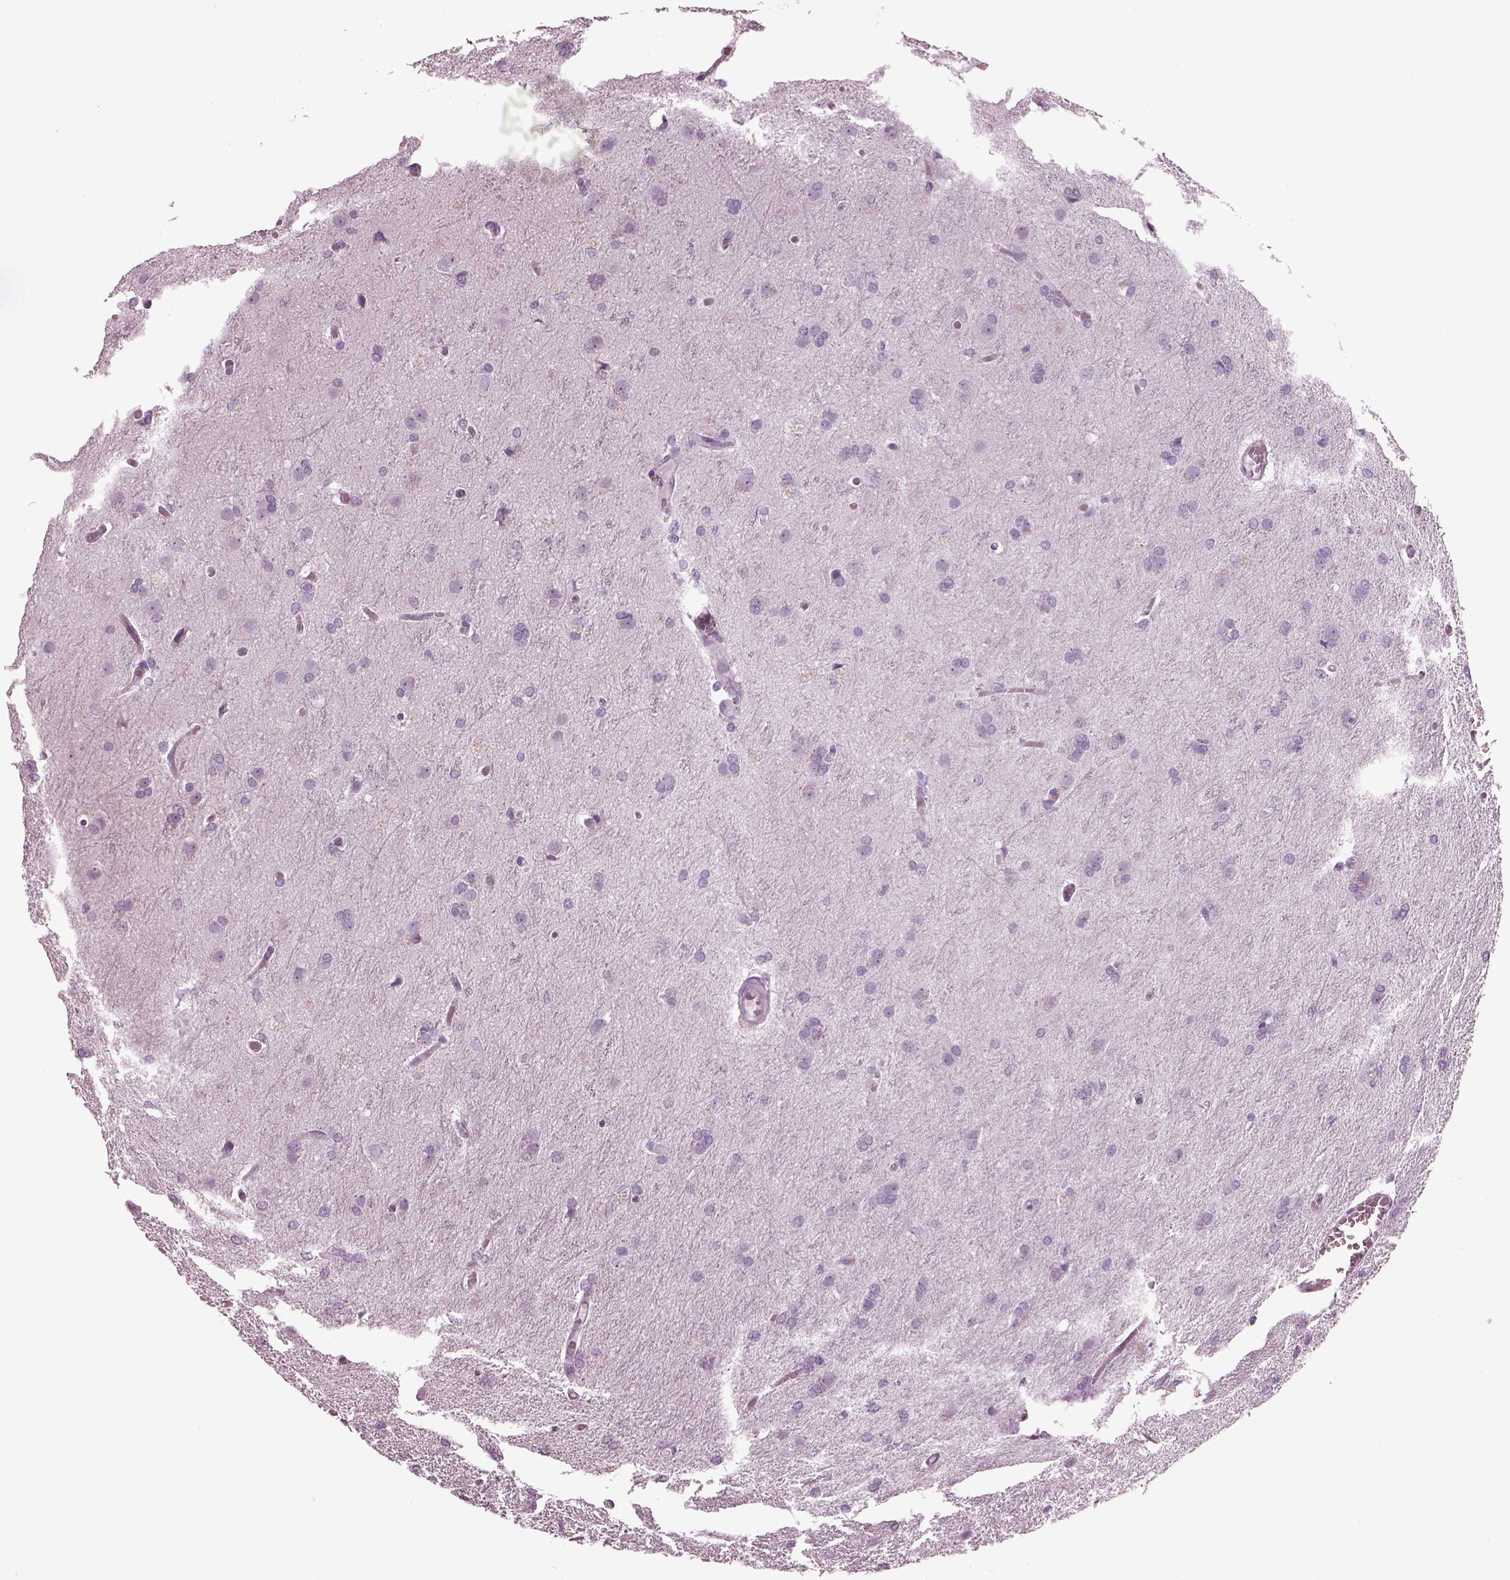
{"staining": {"intensity": "negative", "quantity": "none", "location": "none"}, "tissue": "glioma", "cell_type": "Tumor cells", "image_type": "cancer", "snomed": [{"axis": "morphology", "description": "Glioma, malignant, High grade"}, {"axis": "topography", "description": "Brain"}], "caption": "DAB immunohistochemical staining of human malignant glioma (high-grade) exhibits no significant staining in tumor cells.", "gene": "PDC", "patient": {"sex": "male", "age": 68}}